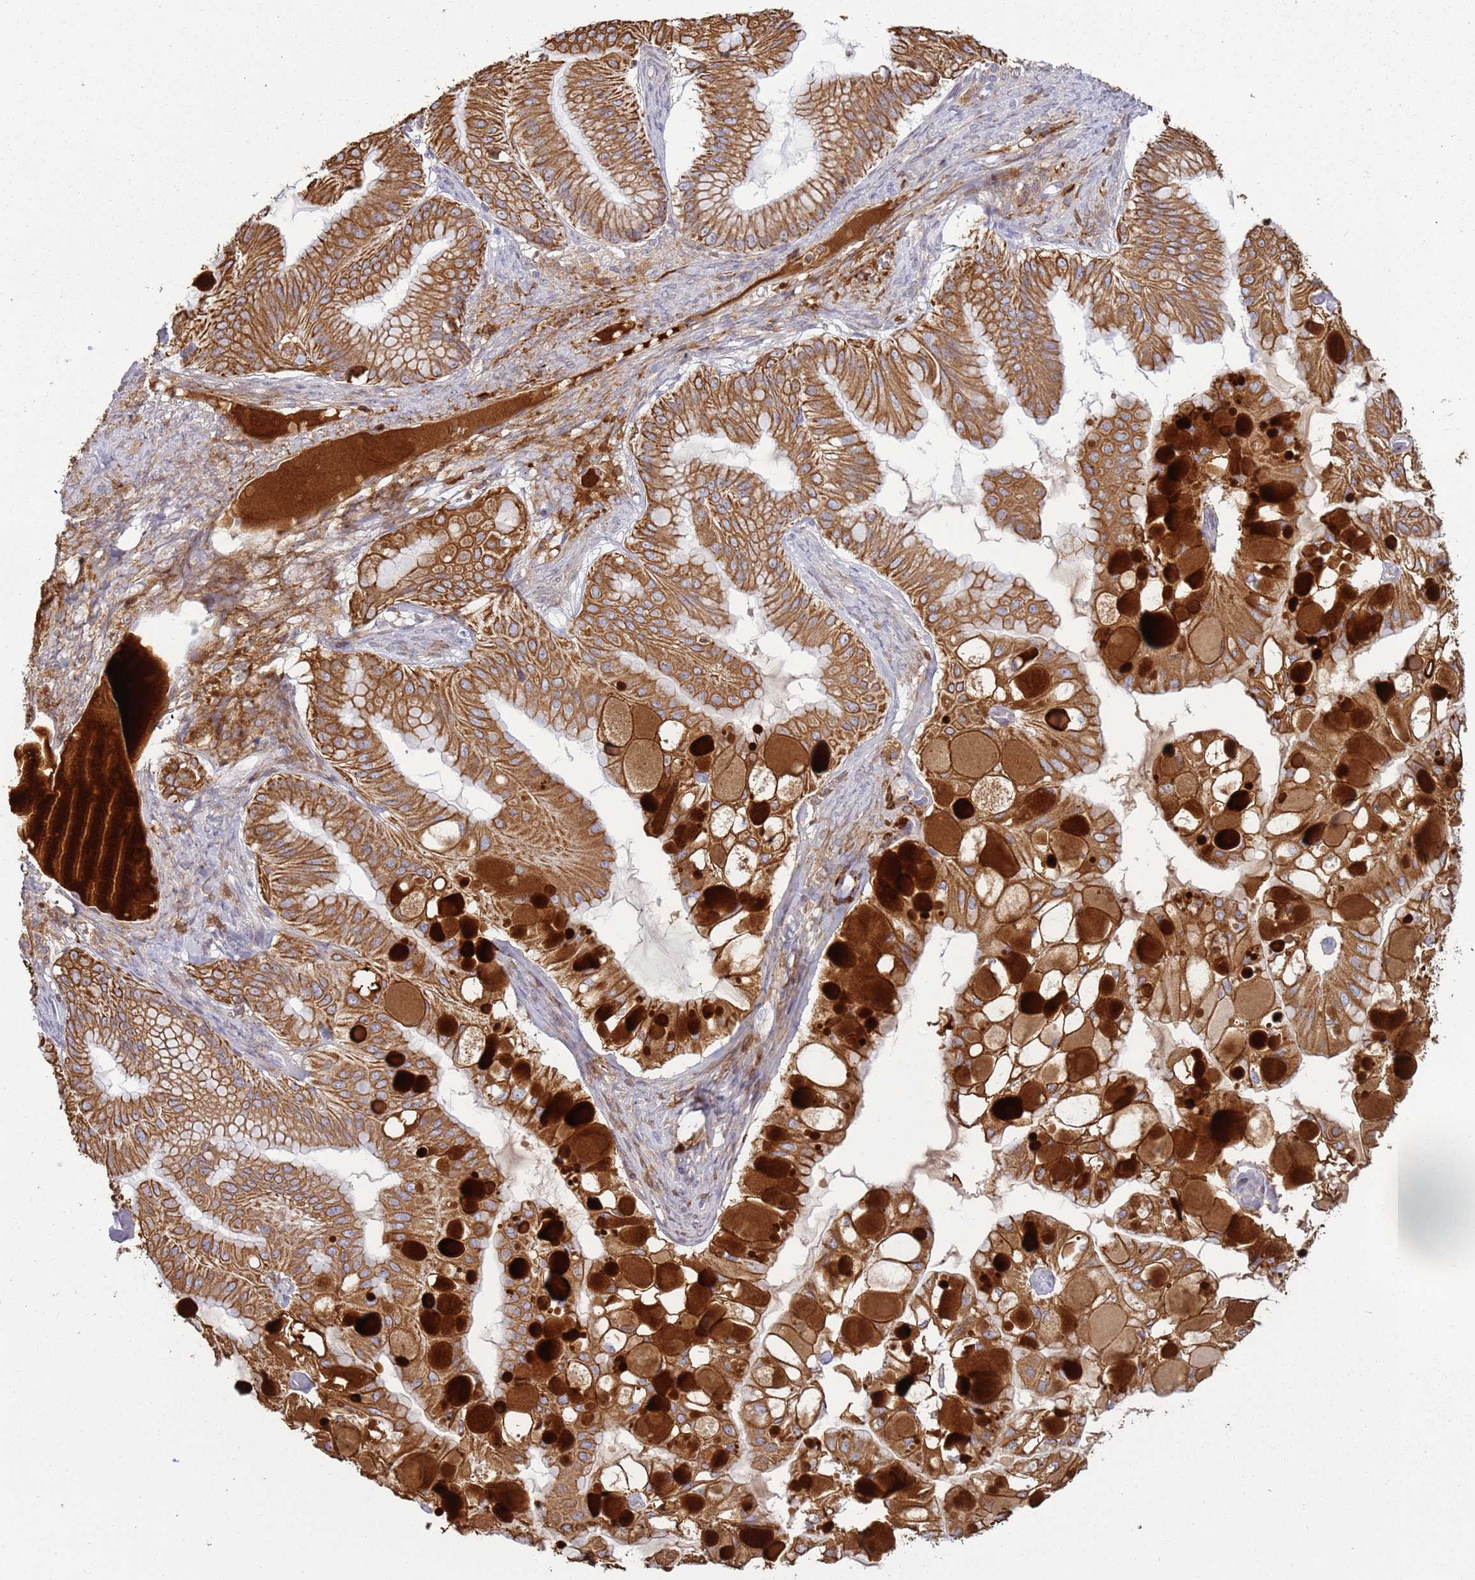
{"staining": {"intensity": "strong", "quantity": ">75%", "location": "cytoplasmic/membranous"}, "tissue": "ovarian cancer", "cell_type": "Tumor cells", "image_type": "cancer", "snomed": [{"axis": "morphology", "description": "Cystadenocarcinoma, mucinous, NOS"}, {"axis": "topography", "description": "Ovary"}], "caption": "A brown stain labels strong cytoplasmic/membranous expression of a protein in ovarian cancer (mucinous cystadenocarcinoma) tumor cells. (DAB (3,3'-diaminobenzidine) IHC with brightfield microscopy, high magnification).", "gene": "NPAP1", "patient": {"sex": "female", "age": 61}}